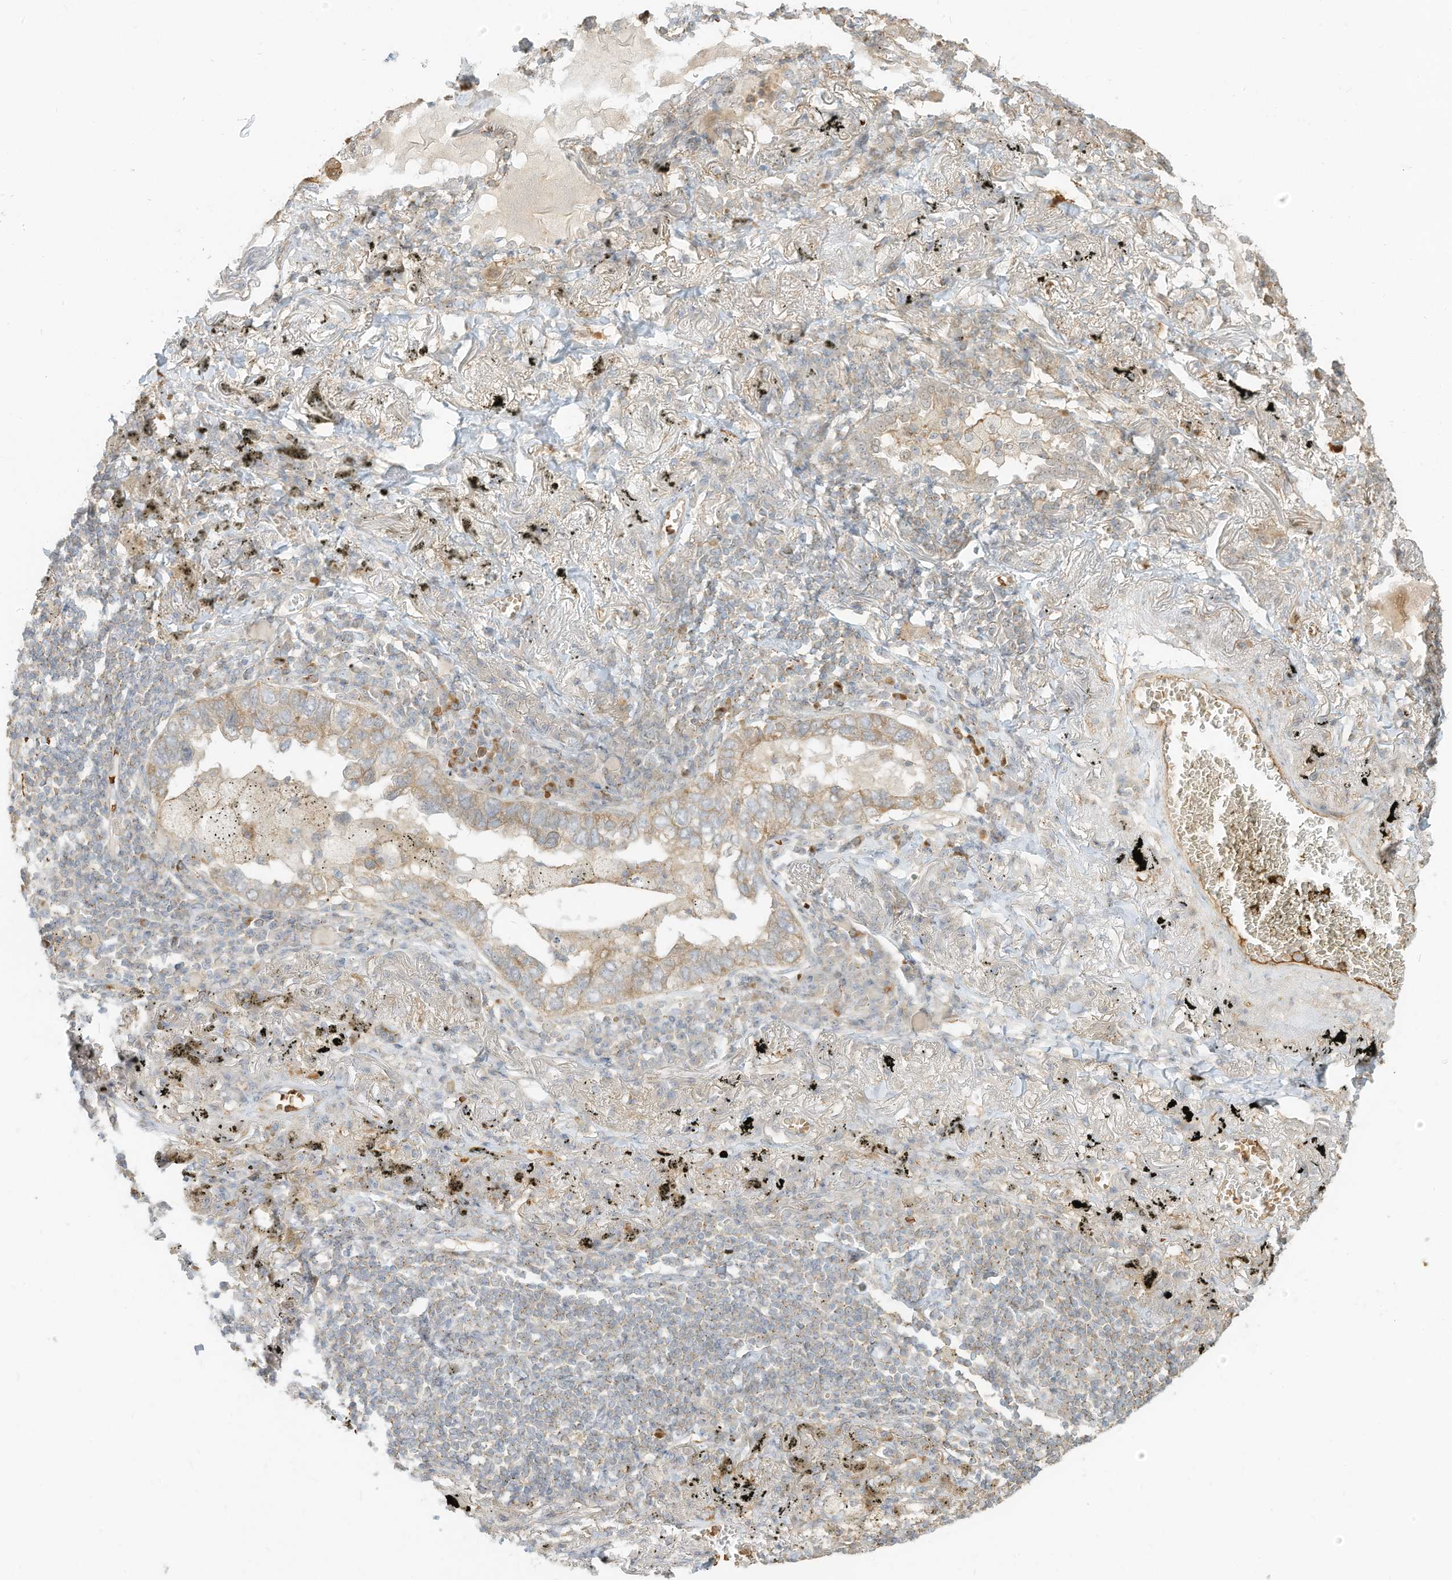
{"staining": {"intensity": "weak", "quantity": ">75%", "location": "cytoplasmic/membranous"}, "tissue": "lung cancer", "cell_type": "Tumor cells", "image_type": "cancer", "snomed": [{"axis": "morphology", "description": "Adenocarcinoma, NOS"}, {"axis": "topography", "description": "Lung"}], "caption": "Weak cytoplasmic/membranous staining is appreciated in approximately >75% of tumor cells in lung cancer.", "gene": "OFD1", "patient": {"sex": "male", "age": 65}}